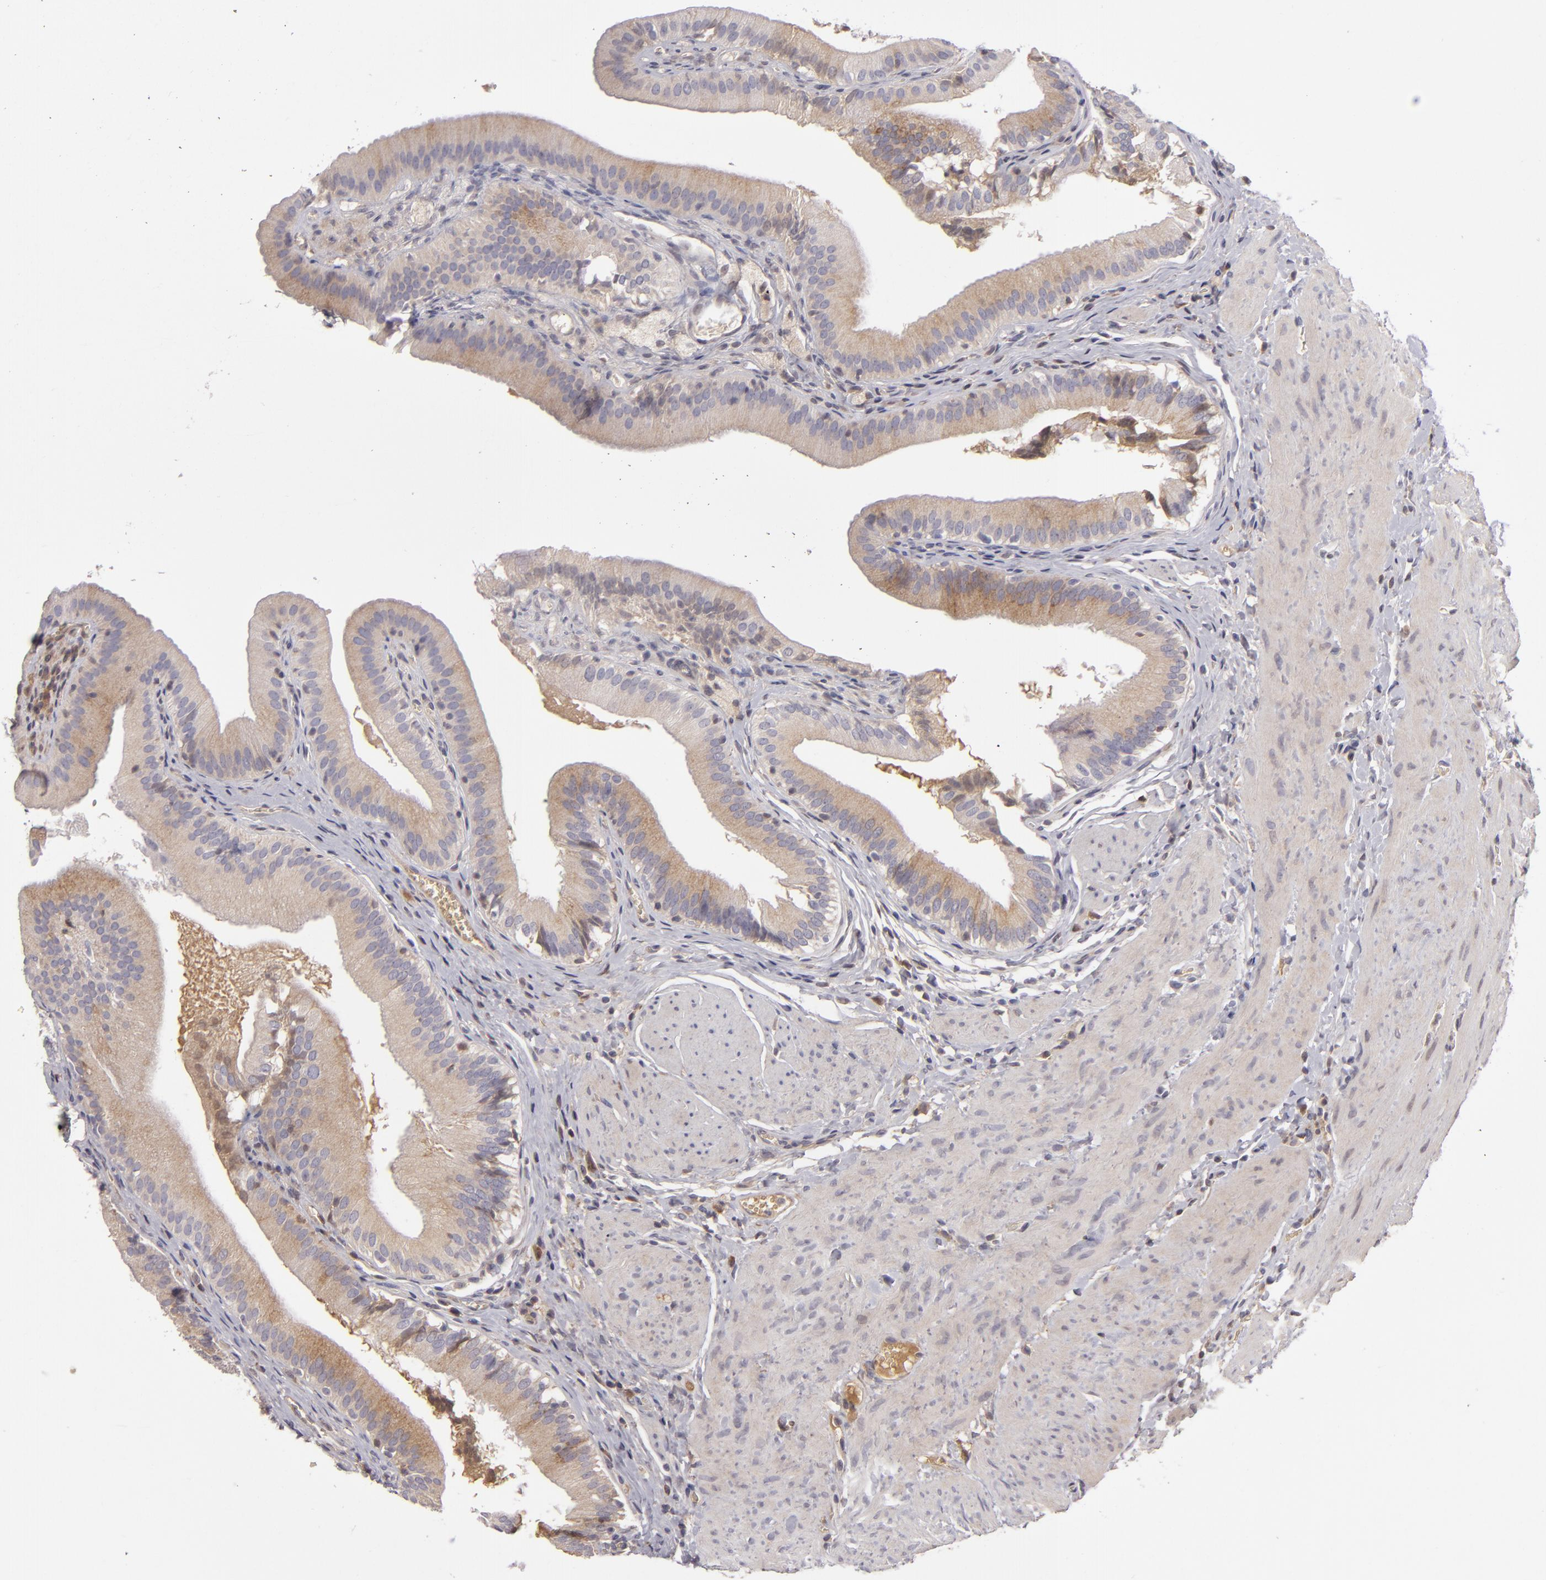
{"staining": {"intensity": "weak", "quantity": ">75%", "location": "cytoplasmic/membranous"}, "tissue": "gallbladder", "cell_type": "Glandular cells", "image_type": "normal", "snomed": [{"axis": "morphology", "description": "Normal tissue, NOS"}, {"axis": "topography", "description": "Gallbladder"}], "caption": "High-magnification brightfield microscopy of unremarkable gallbladder stained with DAB (3,3'-diaminobenzidine) (brown) and counterstained with hematoxylin (blue). glandular cells exhibit weak cytoplasmic/membranous expression is seen in about>75% of cells.", "gene": "CFB", "patient": {"sex": "female", "age": 24}}